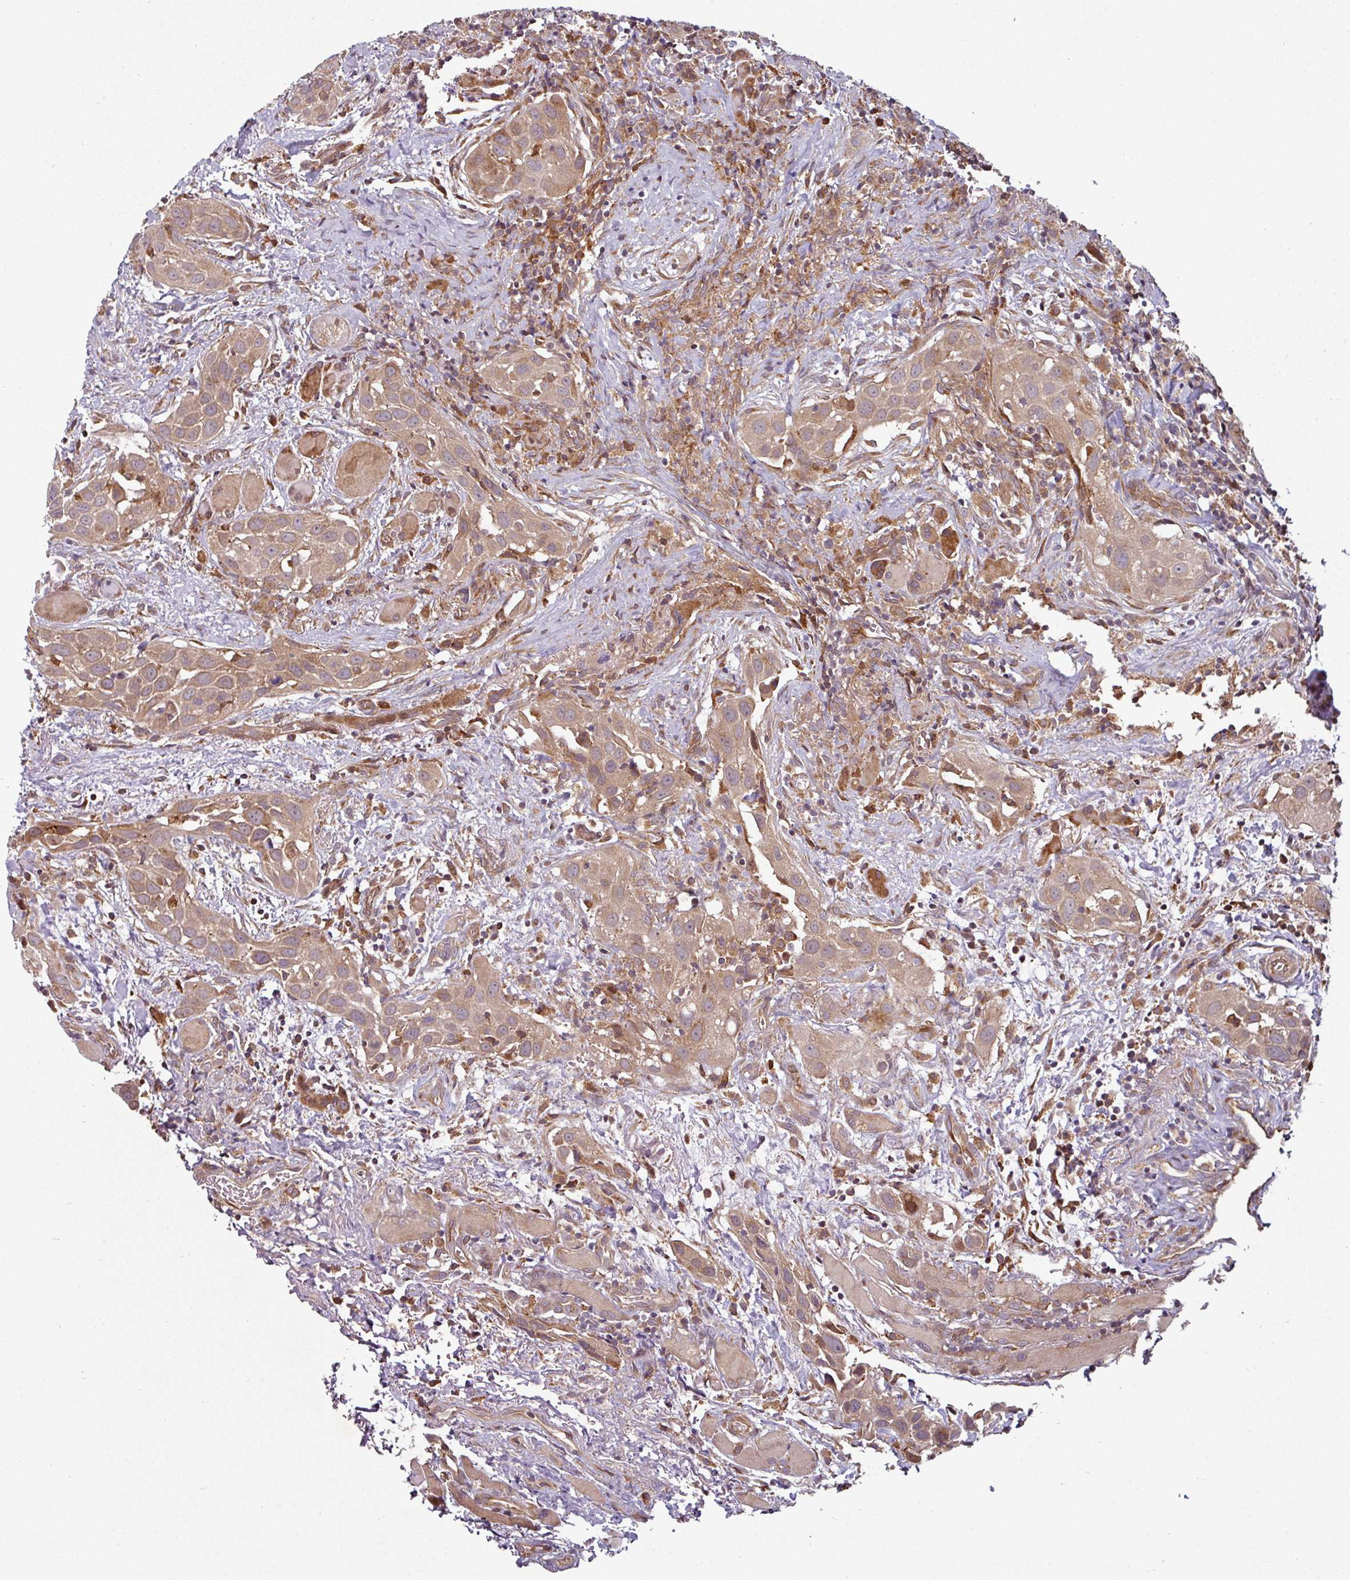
{"staining": {"intensity": "moderate", "quantity": ">75%", "location": "cytoplasmic/membranous"}, "tissue": "head and neck cancer", "cell_type": "Tumor cells", "image_type": "cancer", "snomed": [{"axis": "morphology", "description": "Squamous cell carcinoma, NOS"}, {"axis": "topography", "description": "Oral tissue"}, {"axis": "topography", "description": "Head-Neck"}], "caption": "This is a histology image of immunohistochemistry staining of head and neck cancer (squamous cell carcinoma), which shows moderate staining in the cytoplasmic/membranous of tumor cells.", "gene": "RAB5A", "patient": {"sex": "female", "age": 50}}